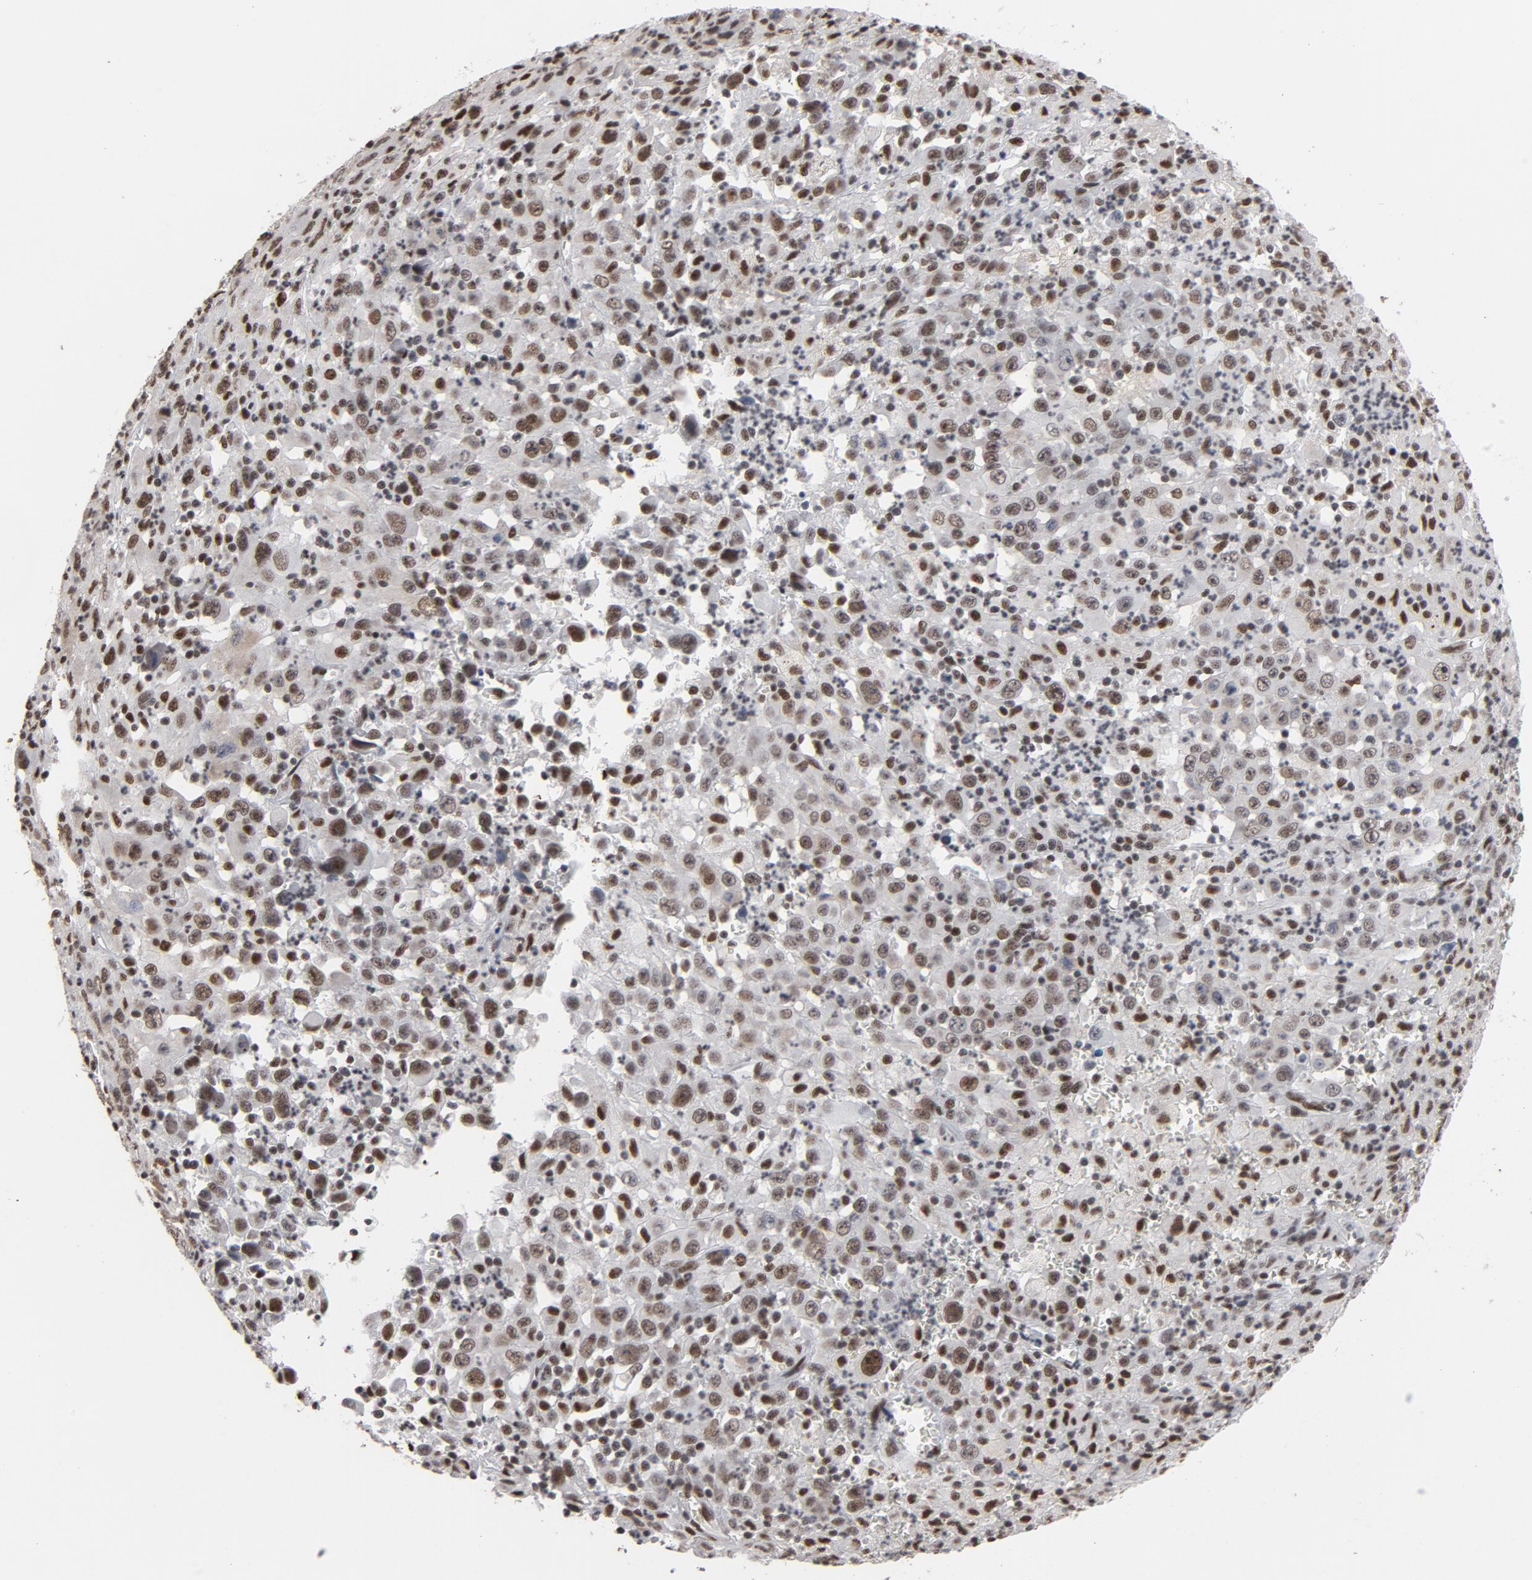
{"staining": {"intensity": "moderate", "quantity": ">75%", "location": "nuclear"}, "tissue": "melanoma", "cell_type": "Tumor cells", "image_type": "cancer", "snomed": [{"axis": "morphology", "description": "Malignant melanoma, Metastatic site"}, {"axis": "topography", "description": "Skin"}], "caption": "The image reveals a brown stain indicating the presence of a protein in the nuclear of tumor cells in malignant melanoma (metastatic site).", "gene": "MRE11", "patient": {"sex": "female", "age": 56}}